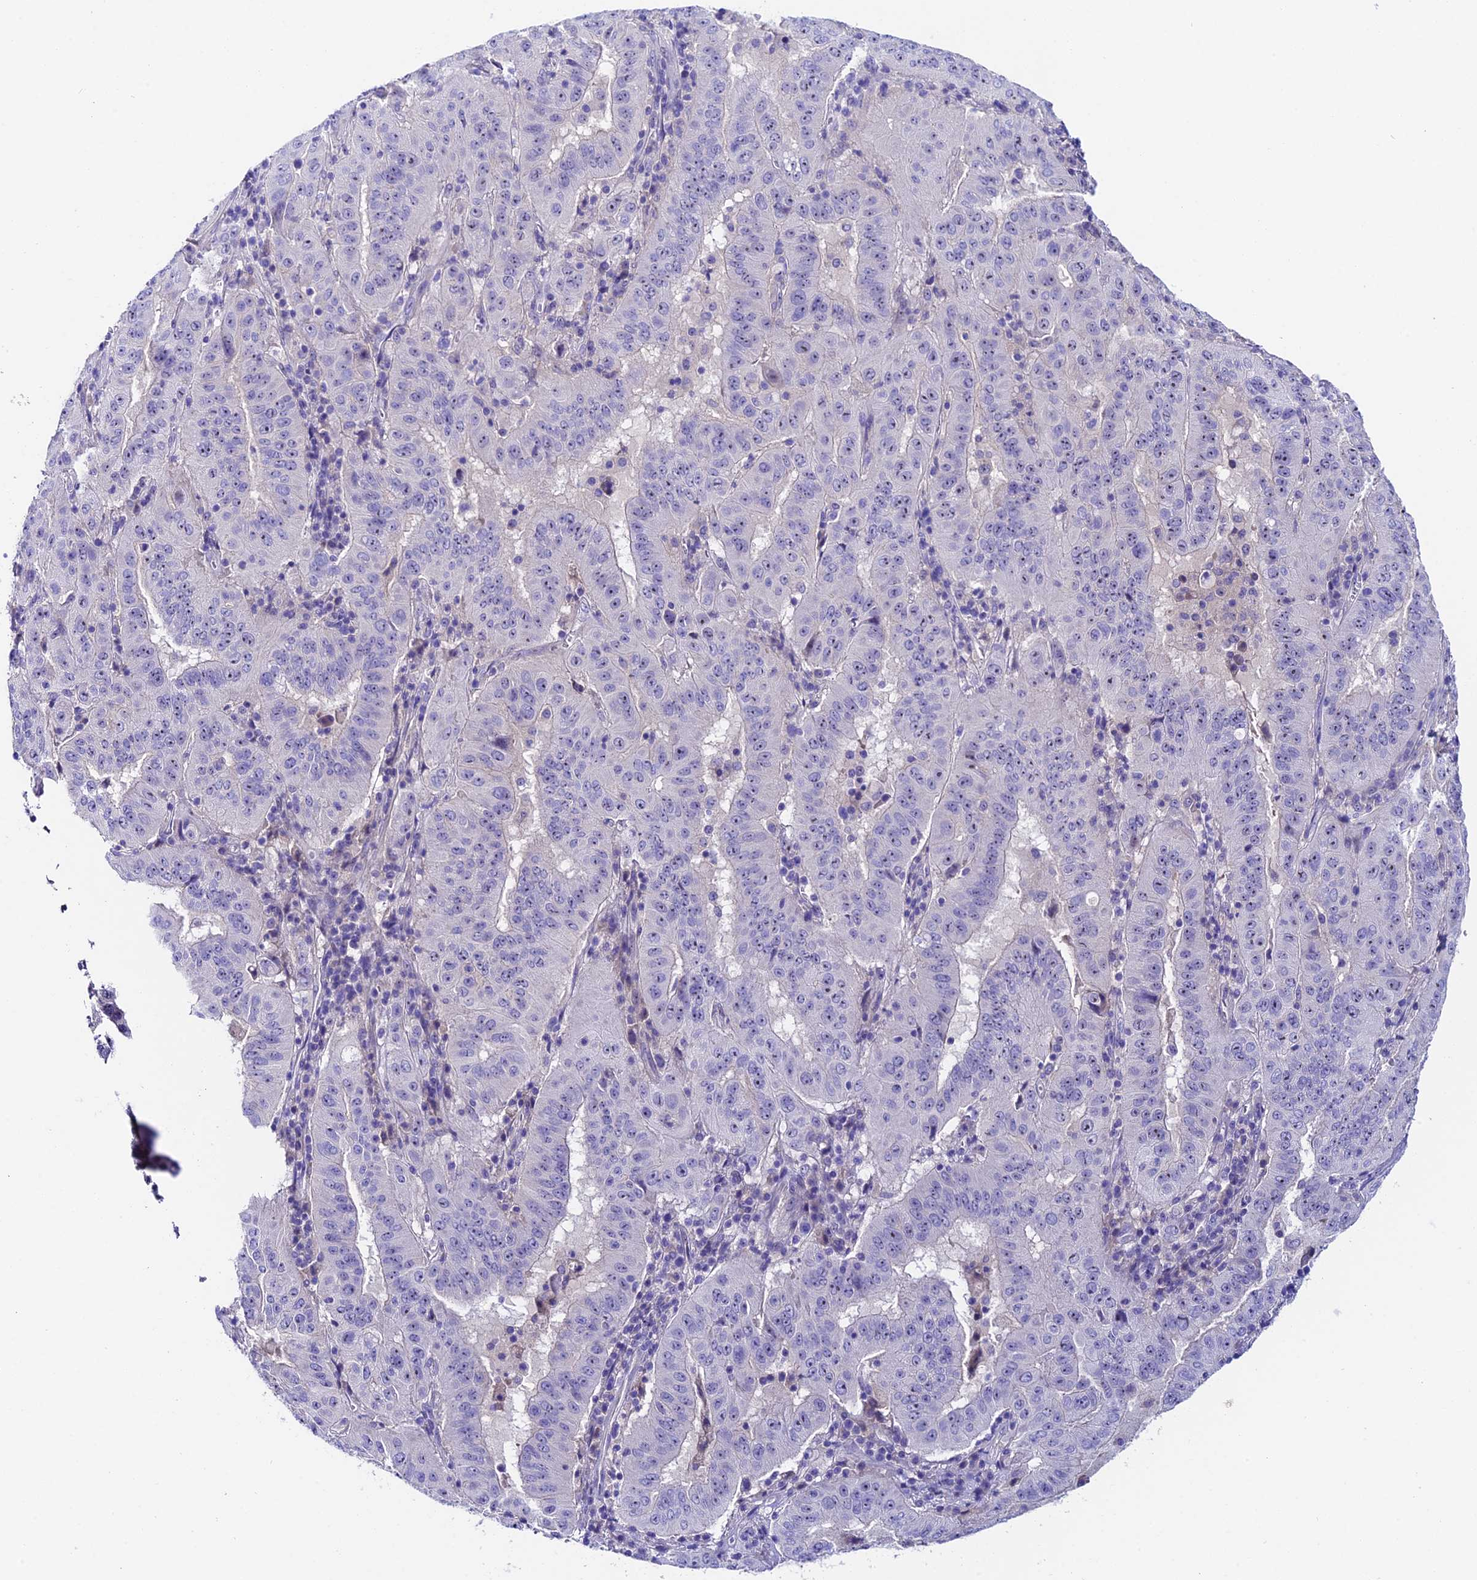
{"staining": {"intensity": "negative", "quantity": "none", "location": "none"}, "tissue": "pancreatic cancer", "cell_type": "Tumor cells", "image_type": "cancer", "snomed": [{"axis": "morphology", "description": "Adenocarcinoma, NOS"}, {"axis": "topography", "description": "Pancreas"}], "caption": "Immunohistochemical staining of pancreatic adenocarcinoma shows no significant positivity in tumor cells.", "gene": "DUSP29", "patient": {"sex": "male", "age": 63}}